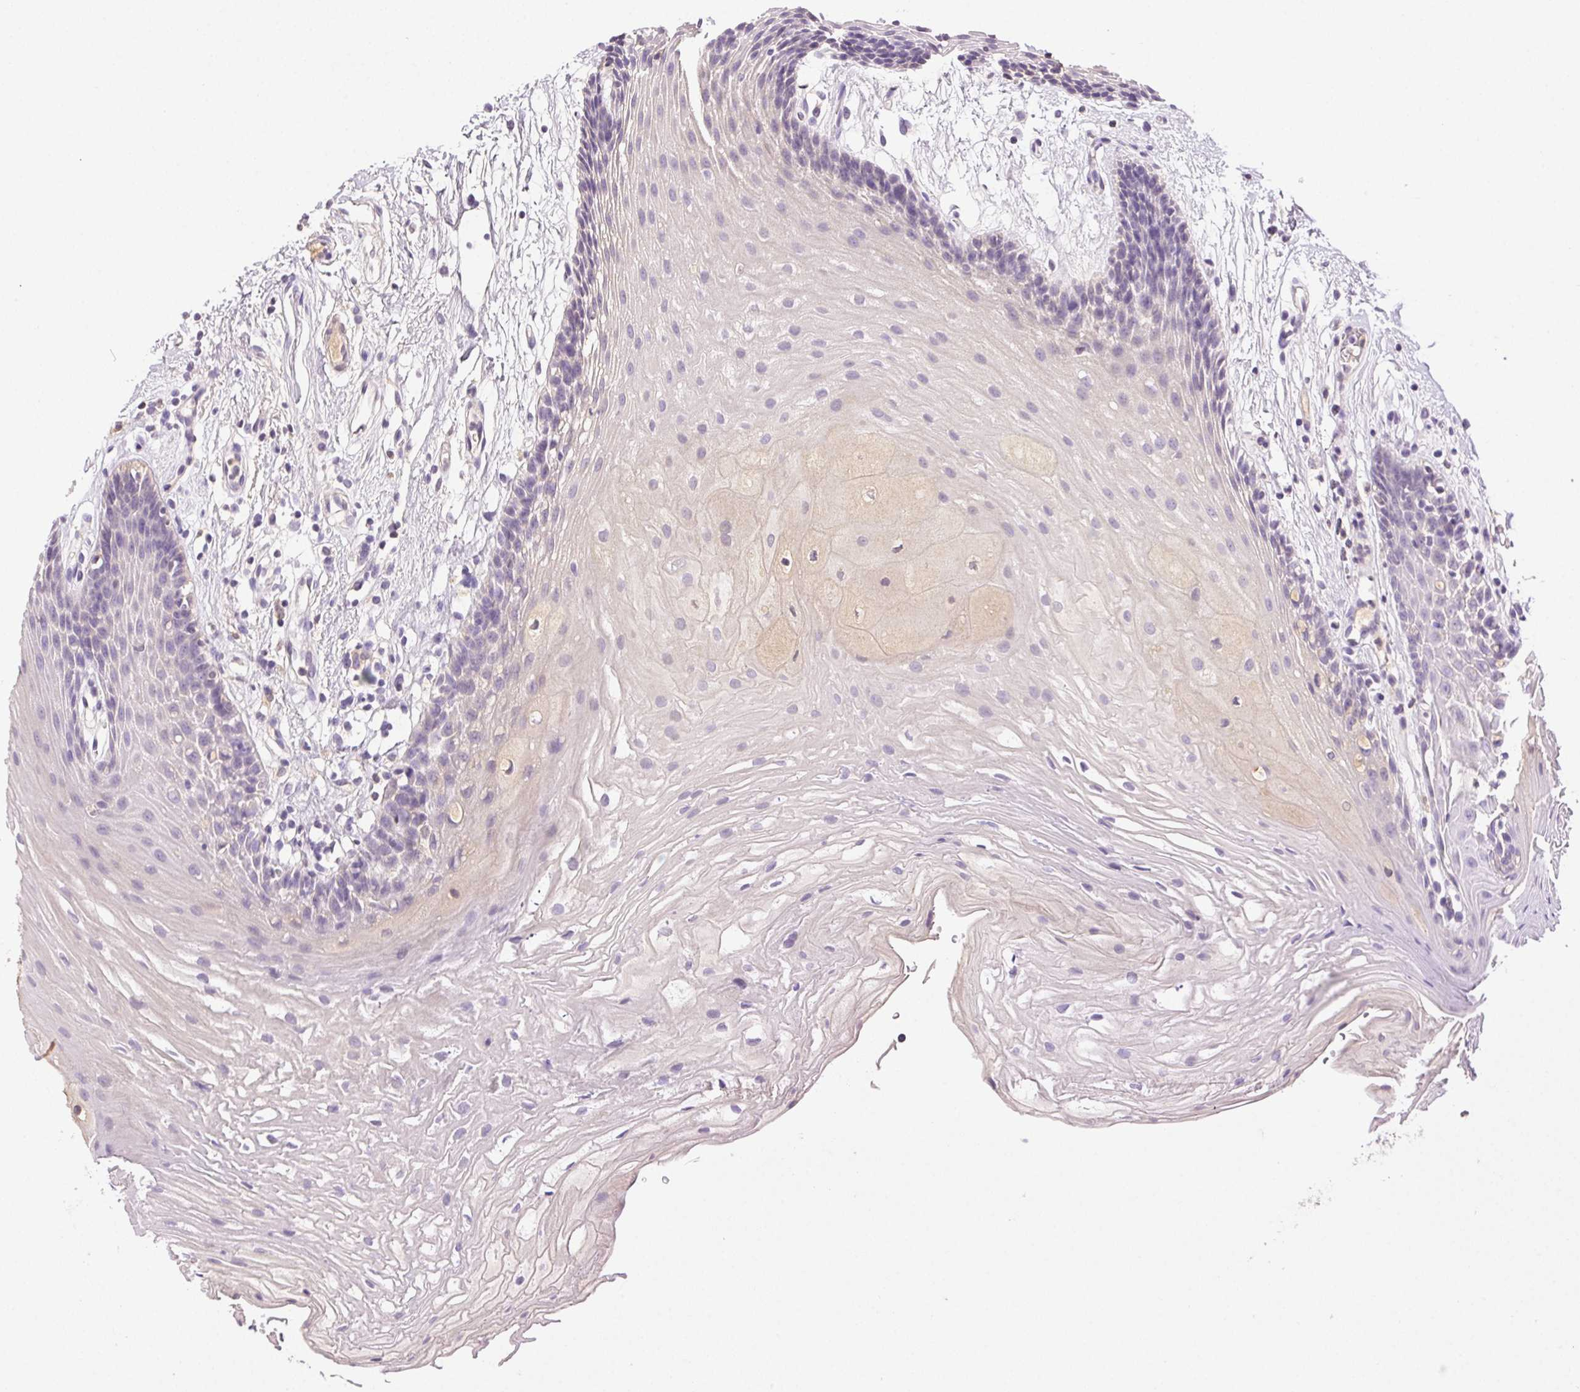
{"staining": {"intensity": "negative", "quantity": "none", "location": "none"}, "tissue": "oral mucosa", "cell_type": "Squamous epithelial cells", "image_type": "normal", "snomed": [{"axis": "morphology", "description": "Normal tissue, NOS"}, {"axis": "morphology", "description": "Squamous cell carcinoma, NOS"}, {"axis": "topography", "description": "Oral tissue"}, {"axis": "topography", "description": "Tounge, NOS"}, {"axis": "topography", "description": "Head-Neck"}], "caption": "High power microscopy micrograph of an immunohistochemistry (IHC) image of normal oral mucosa, revealing no significant positivity in squamous epithelial cells.", "gene": "BPIFB2", "patient": {"sex": "male", "age": 62}}